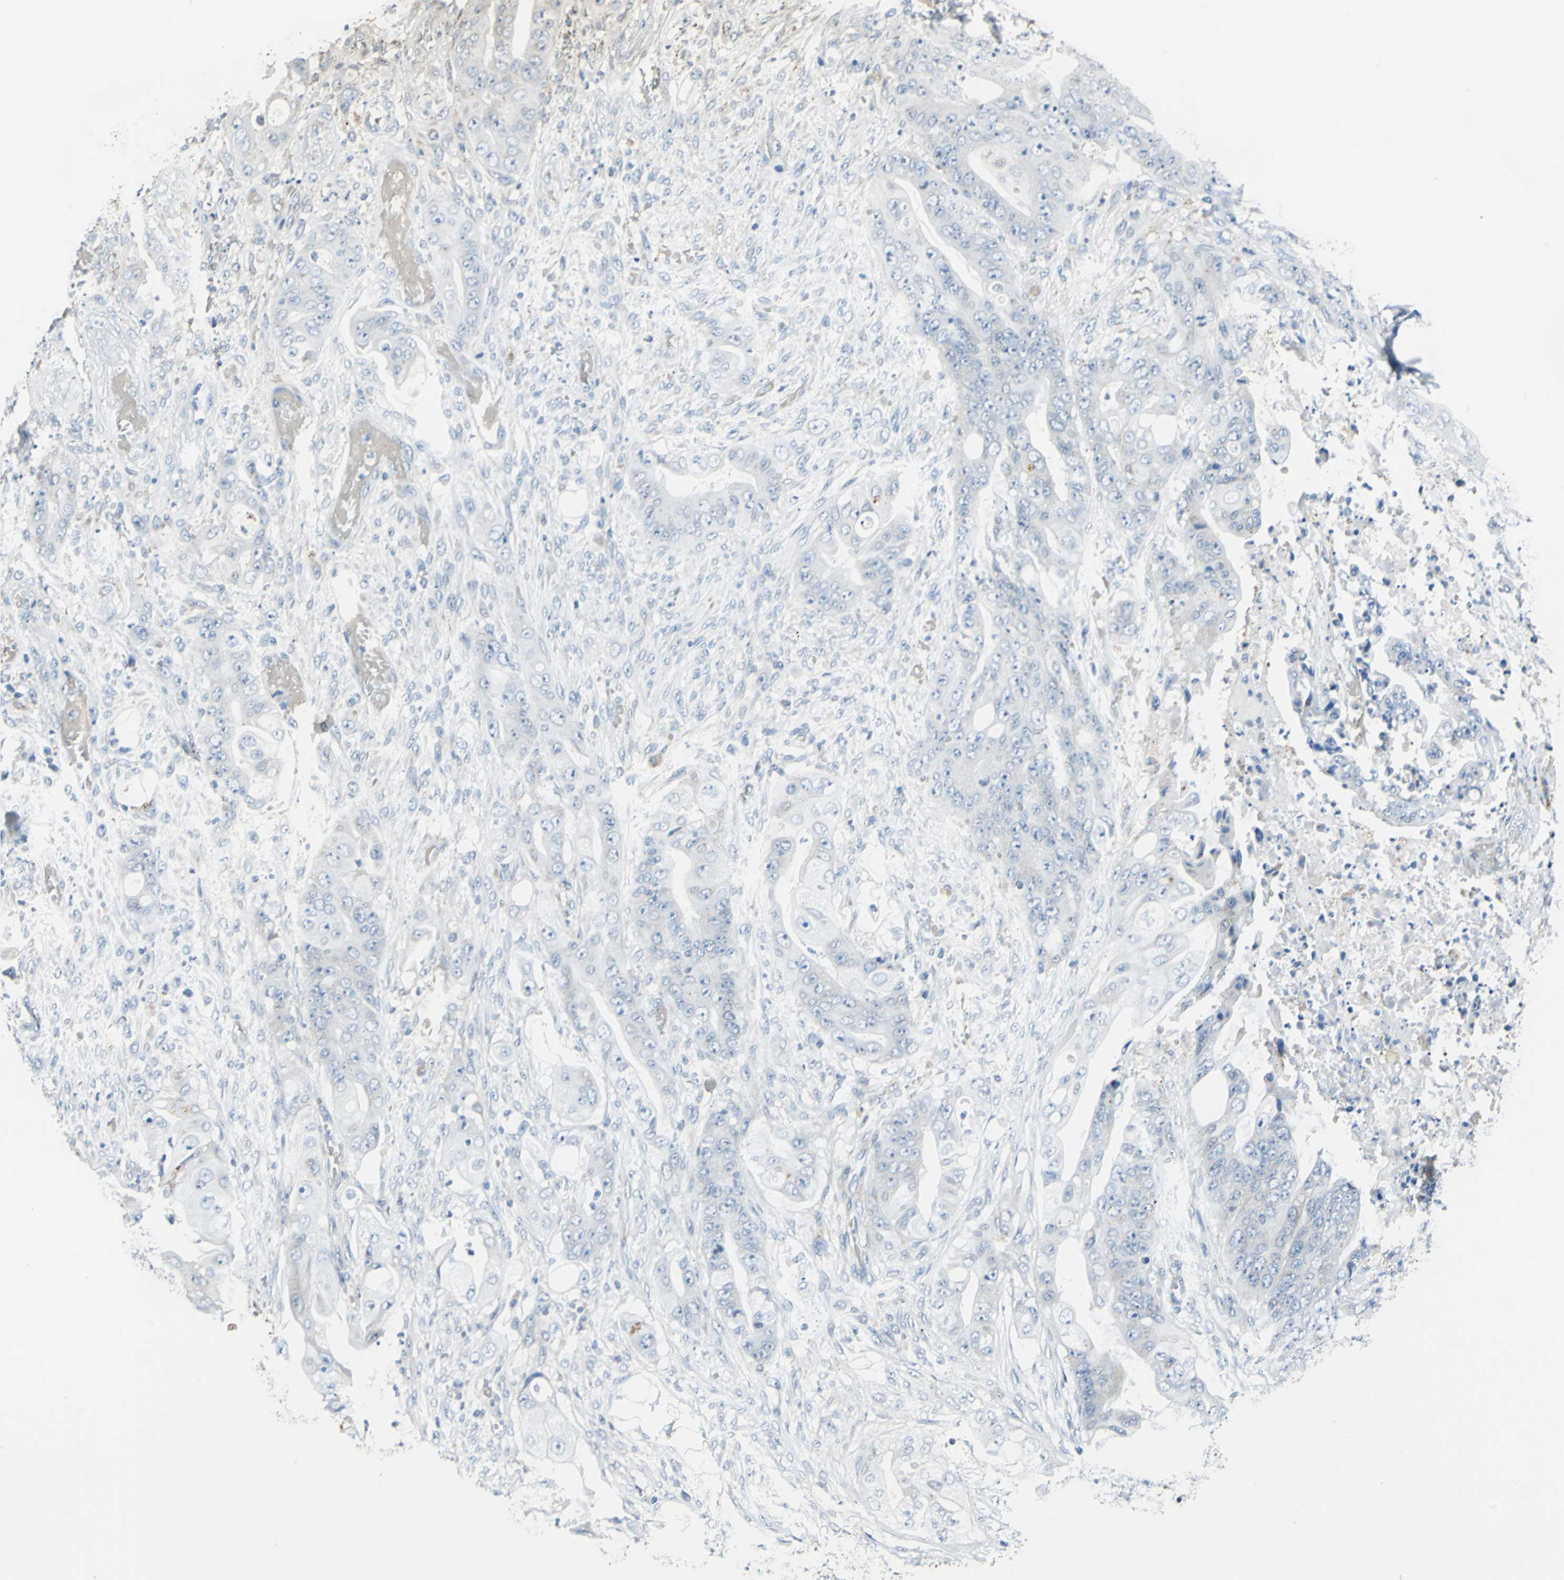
{"staining": {"intensity": "negative", "quantity": "none", "location": "none"}, "tissue": "stomach cancer", "cell_type": "Tumor cells", "image_type": "cancer", "snomed": [{"axis": "morphology", "description": "Adenocarcinoma, NOS"}, {"axis": "topography", "description": "Stomach"}], "caption": "Human stomach cancer stained for a protein using immunohistochemistry demonstrates no staining in tumor cells.", "gene": "NIT1", "patient": {"sex": "female", "age": 73}}